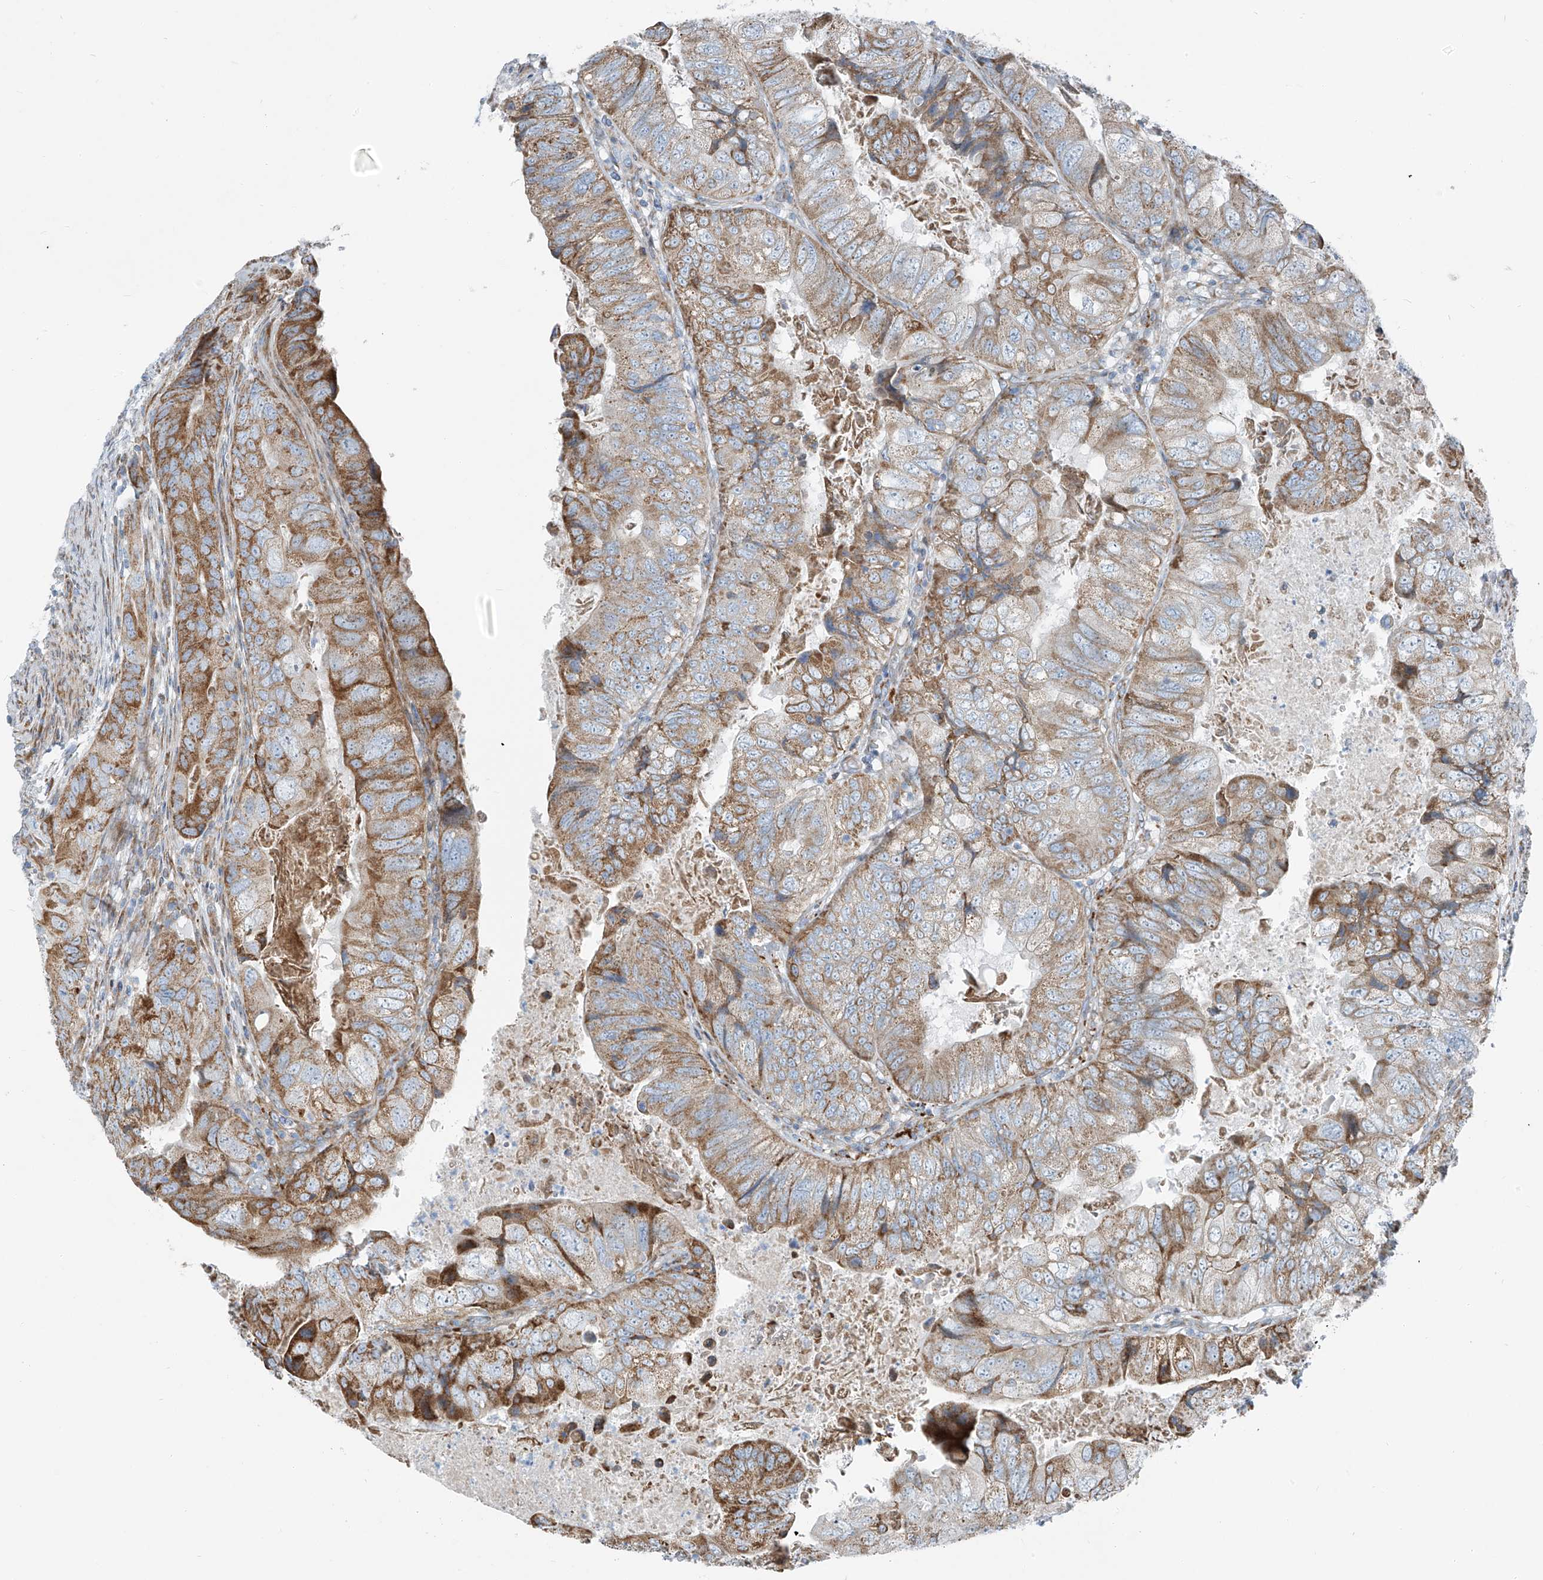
{"staining": {"intensity": "moderate", "quantity": ">75%", "location": "cytoplasmic/membranous"}, "tissue": "colorectal cancer", "cell_type": "Tumor cells", "image_type": "cancer", "snomed": [{"axis": "morphology", "description": "Adenocarcinoma, NOS"}, {"axis": "topography", "description": "Rectum"}], "caption": "Protein expression analysis of human colorectal cancer reveals moderate cytoplasmic/membranous staining in about >75% of tumor cells. Nuclei are stained in blue.", "gene": "HIC2", "patient": {"sex": "male", "age": 63}}